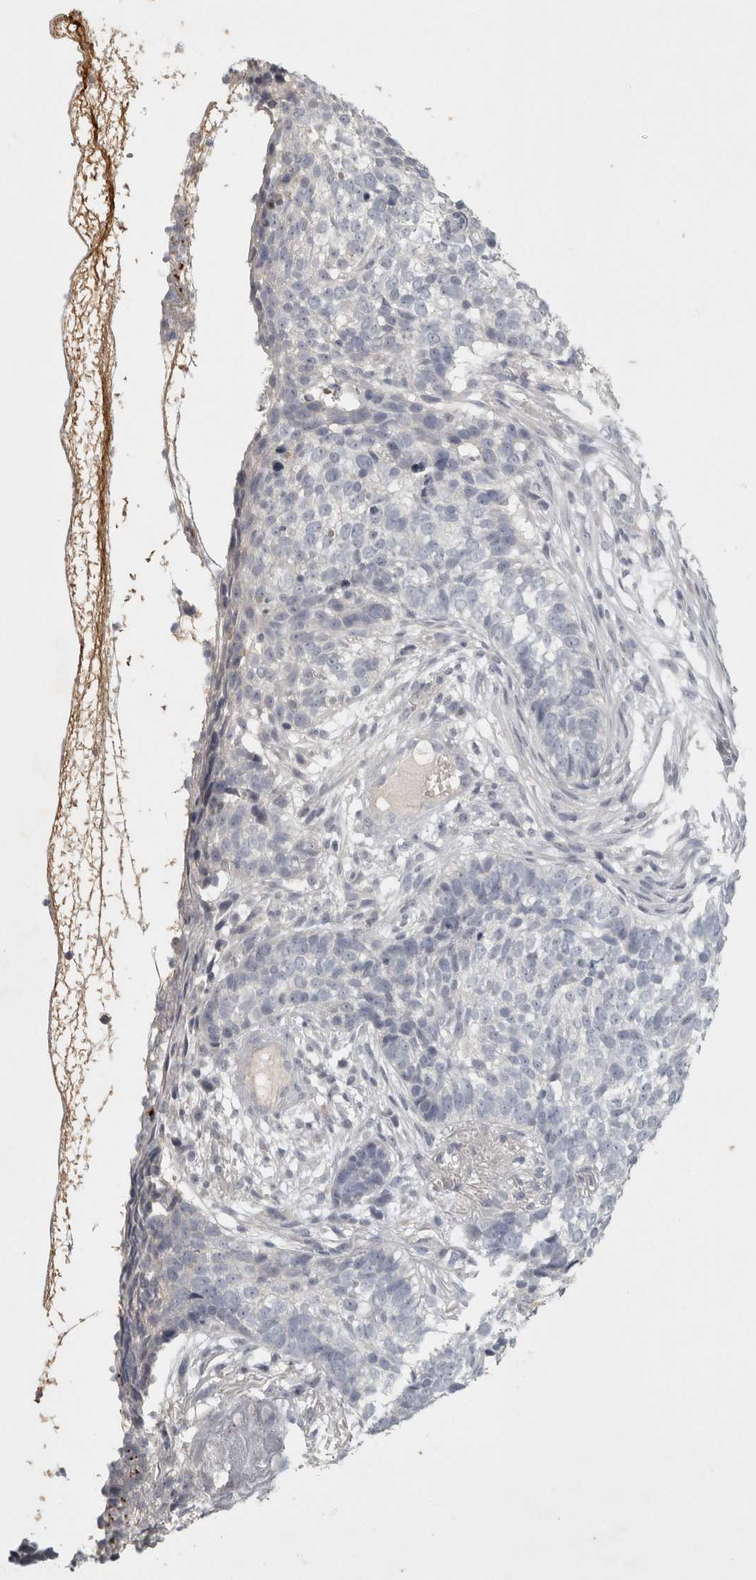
{"staining": {"intensity": "negative", "quantity": "none", "location": "none"}, "tissue": "skin cancer", "cell_type": "Tumor cells", "image_type": "cancer", "snomed": [{"axis": "morphology", "description": "Basal cell carcinoma"}, {"axis": "topography", "description": "Skin"}], "caption": "Immunohistochemistry (IHC) histopathology image of neoplastic tissue: basal cell carcinoma (skin) stained with DAB demonstrates no significant protein expression in tumor cells. Brightfield microscopy of immunohistochemistry stained with DAB (3,3'-diaminobenzidine) (brown) and hematoxylin (blue), captured at high magnification.", "gene": "ENPP7", "patient": {"sex": "male", "age": 85}}